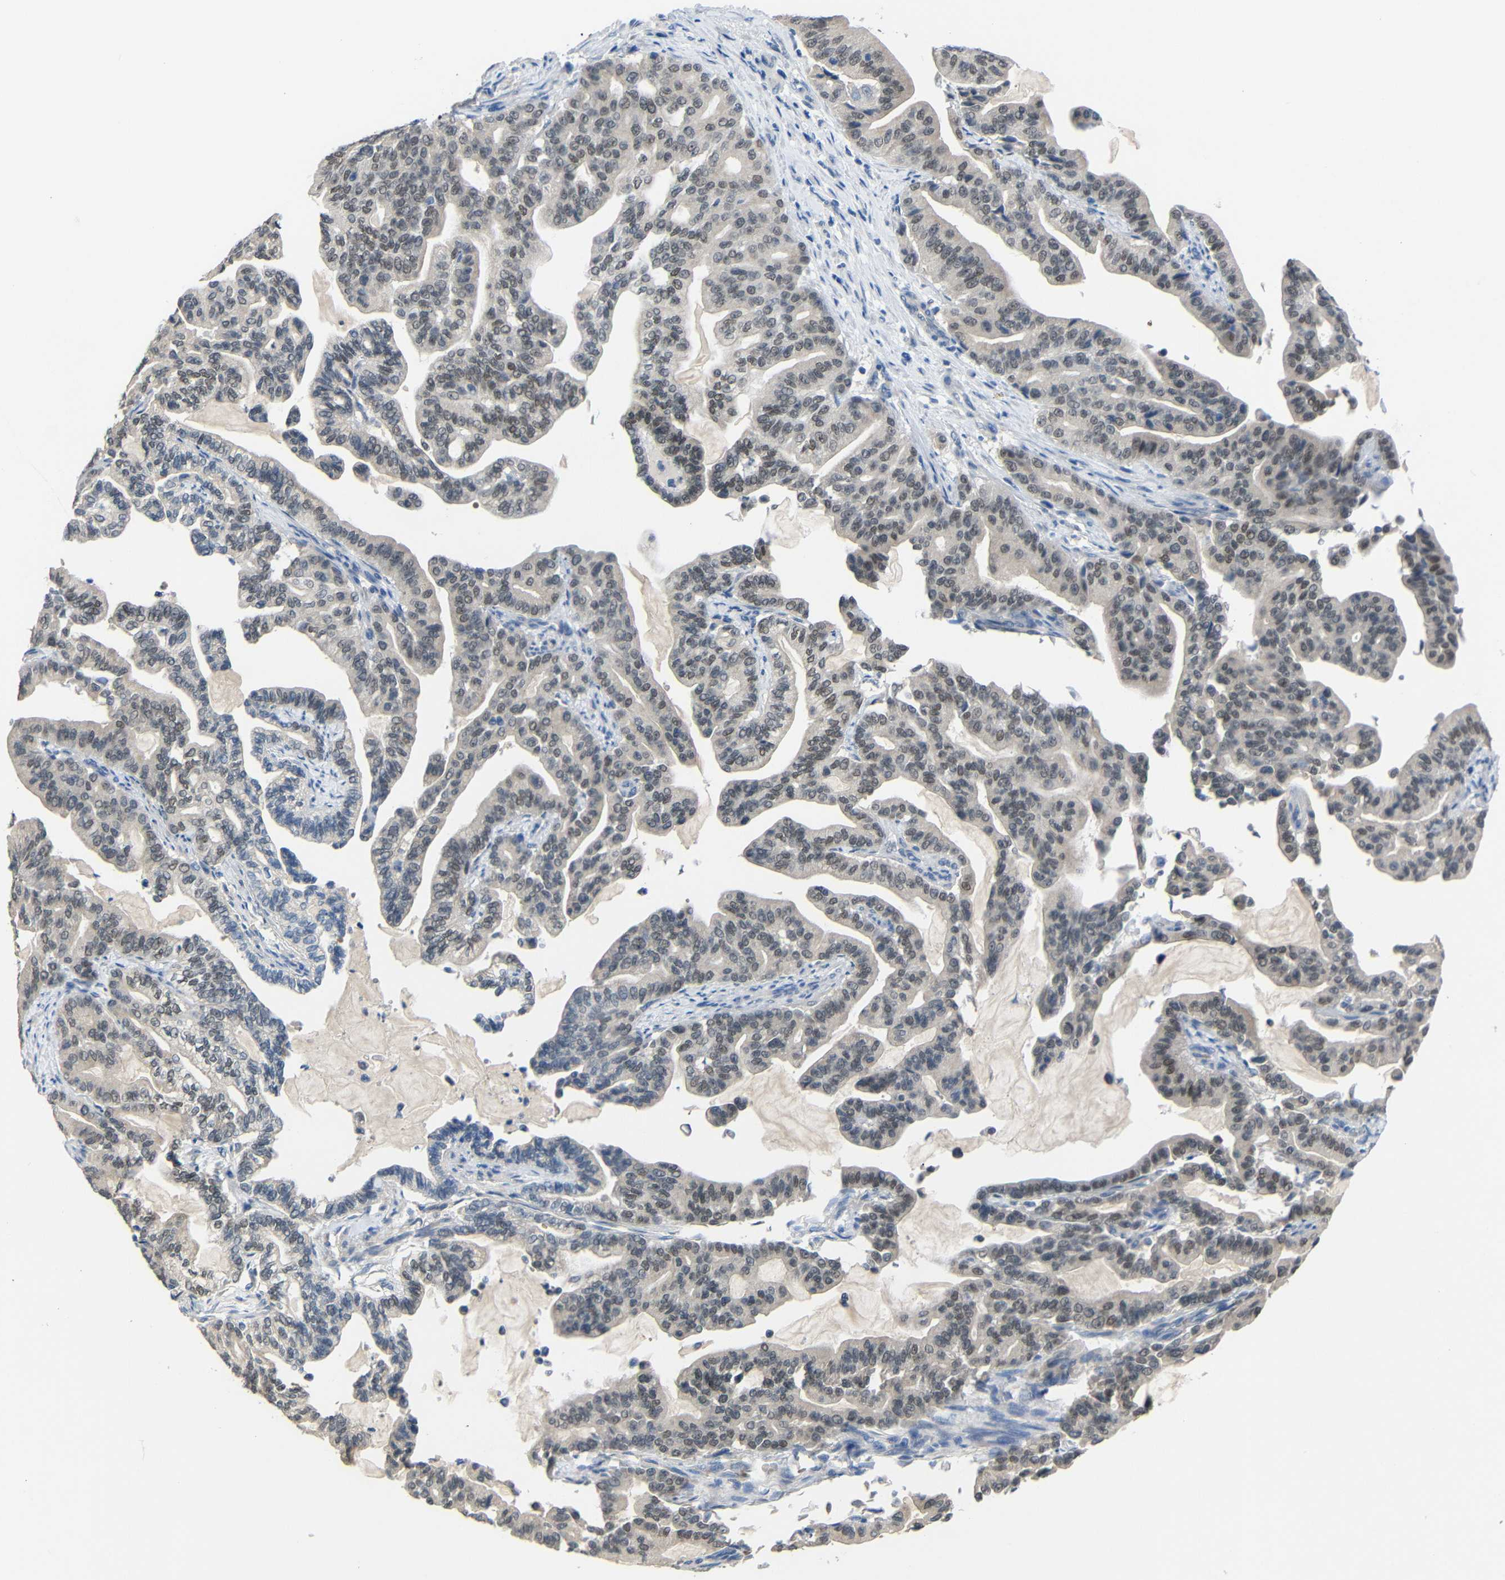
{"staining": {"intensity": "moderate", "quantity": "<25%", "location": "nuclear"}, "tissue": "pancreatic cancer", "cell_type": "Tumor cells", "image_type": "cancer", "snomed": [{"axis": "morphology", "description": "Adenocarcinoma, NOS"}, {"axis": "topography", "description": "Pancreas"}], "caption": "IHC histopathology image of neoplastic tissue: adenocarcinoma (pancreatic) stained using immunohistochemistry (IHC) exhibits low levels of moderate protein expression localized specifically in the nuclear of tumor cells, appearing as a nuclear brown color.", "gene": "HNF1A", "patient": {"sex": "male", "age": 63}}